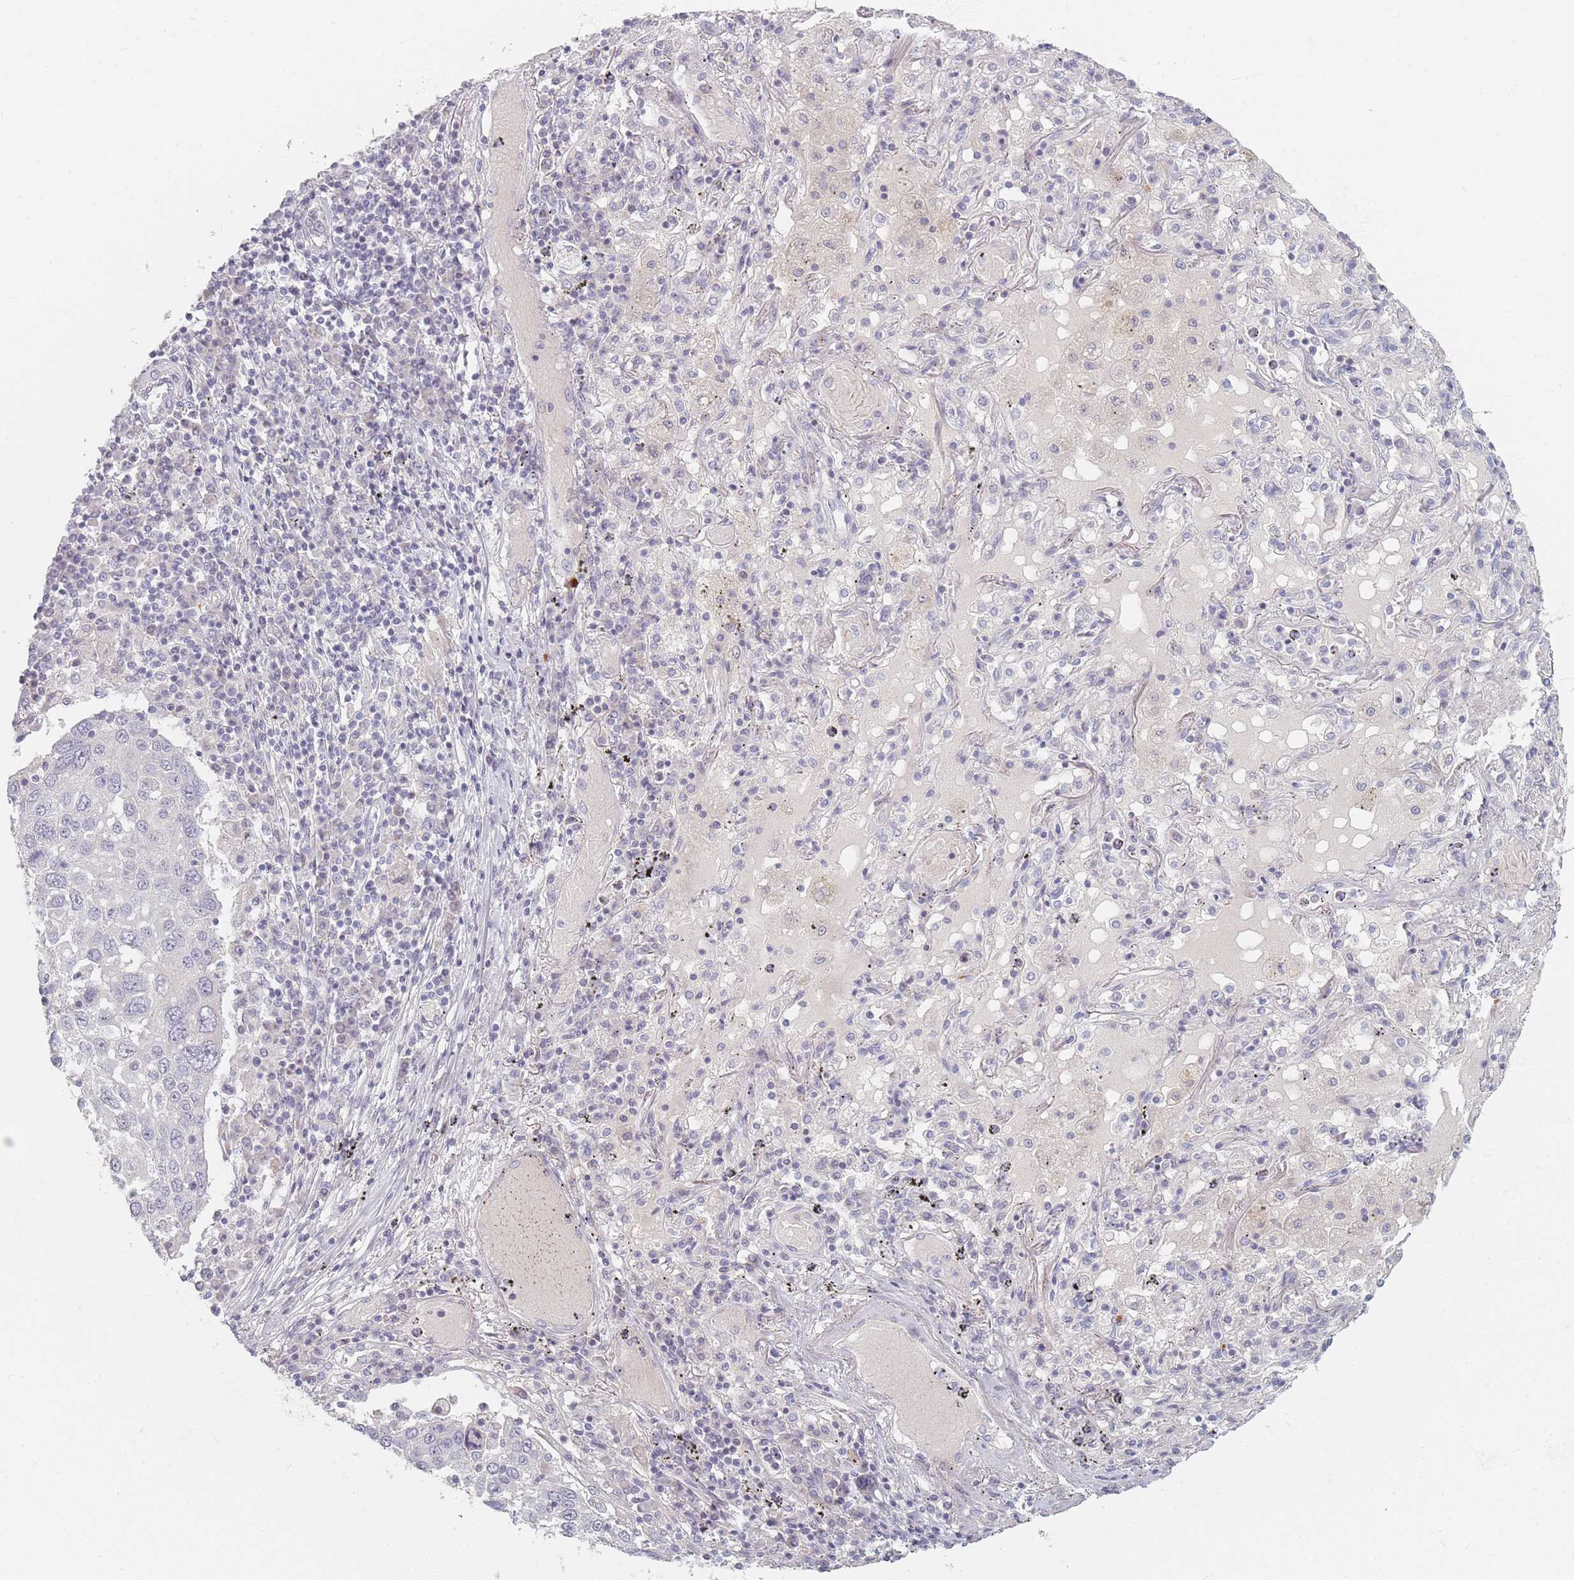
{"staining": {"intensity": "negative", "quantity": "none", "location": "none"}, "tissue": "lung cancer", "cell_type": "Tumor cells", "image_type": "cancer", "snomed": [{"axis": "morphology", "description": "Squamous cell carcinoma, NOS"}, {"axis": "topography", "description": "Lung"}], "caption": "Immunohistochemistry (IHC) photomicrograph of neoplastic tissue: lung cancer (squamous cell carcinoma) stained with DAB (3,3'-diaminobenzidine) reveals no significant protein expression in tumor cells.", "gene": "TMOD1", "patient": {"sex": "male", "age": 65}}